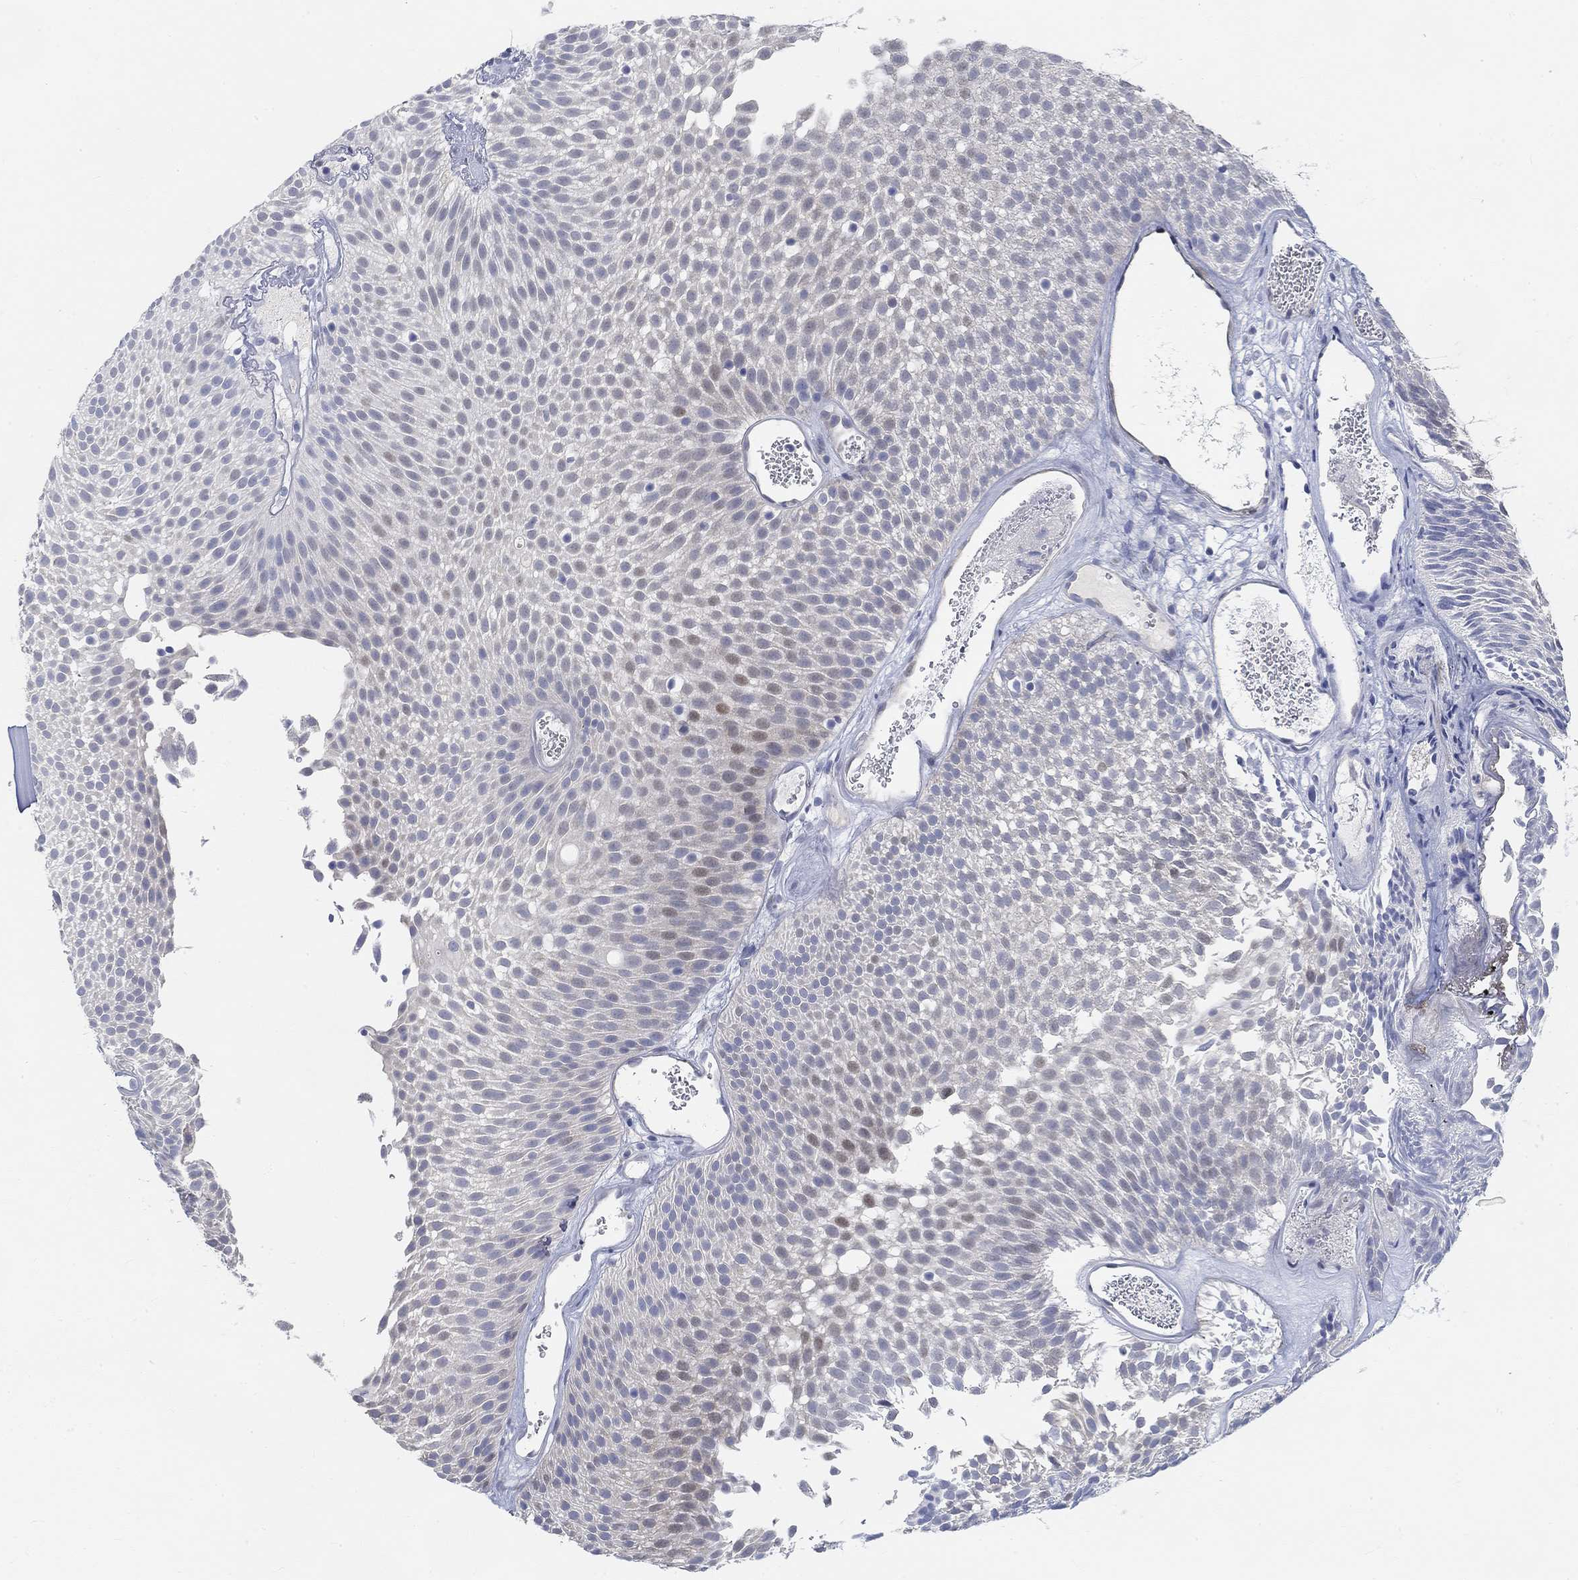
{"staining": {"intensity": "weak", "quantity": "<25%", "location": "nuclear"}, "tissue": "urothelial cancer", "cell_type": "Tumor cells", "image_type": "cancer", "snomed": [{"axis": "morphology", "description": "Urothelial carcinoma, Low grade"}, {"axis": "topography", "description": "Urinary bladder"}], "caption": "Immunohistochemical staining of urothelial cancer reveals no significant expression in tumor cells.", "gene": "SNTG2", "patient": {"sex": "male", "age": 52}}